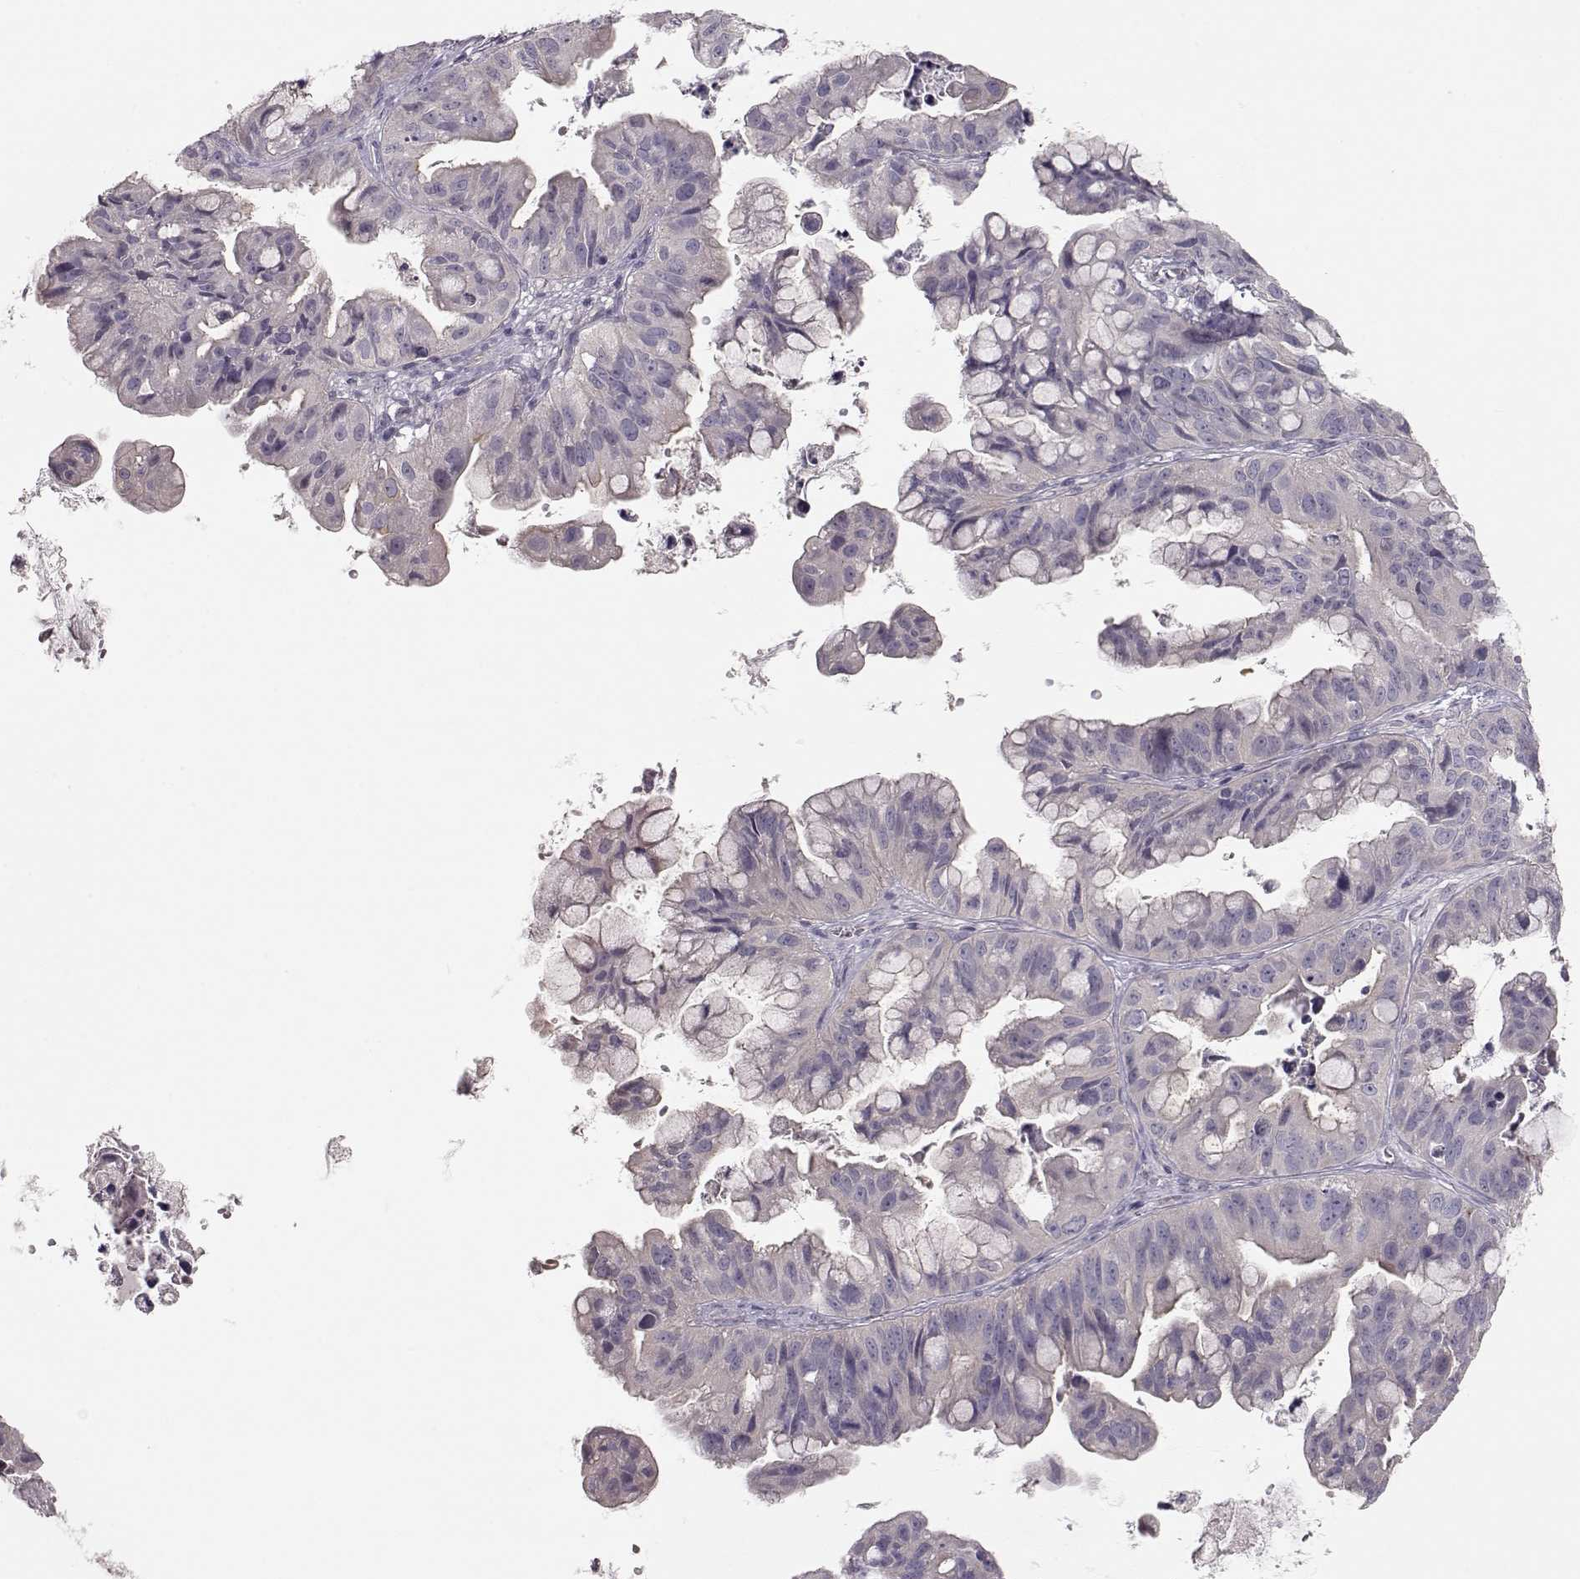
{"staining": {"intensity": "negative", "quantity": "none", "location": "none"}, "tissue": "ovarian cancer", "cell_type": "Tumor cells", "image_type": "cancer", "snomed": [{"axis": "morphology", "description": "Cystadenocarcinoma, mucinous, NOS"}, {"axis": "topography", "description": "Ovary"}], "caption": "The image demonstrates no significant positivity in tumor cells of ovarian mucinous cystadenocarcinoma.", "gene": "ARHGAP8", "patient": {"sex": "female", "age": 76}}